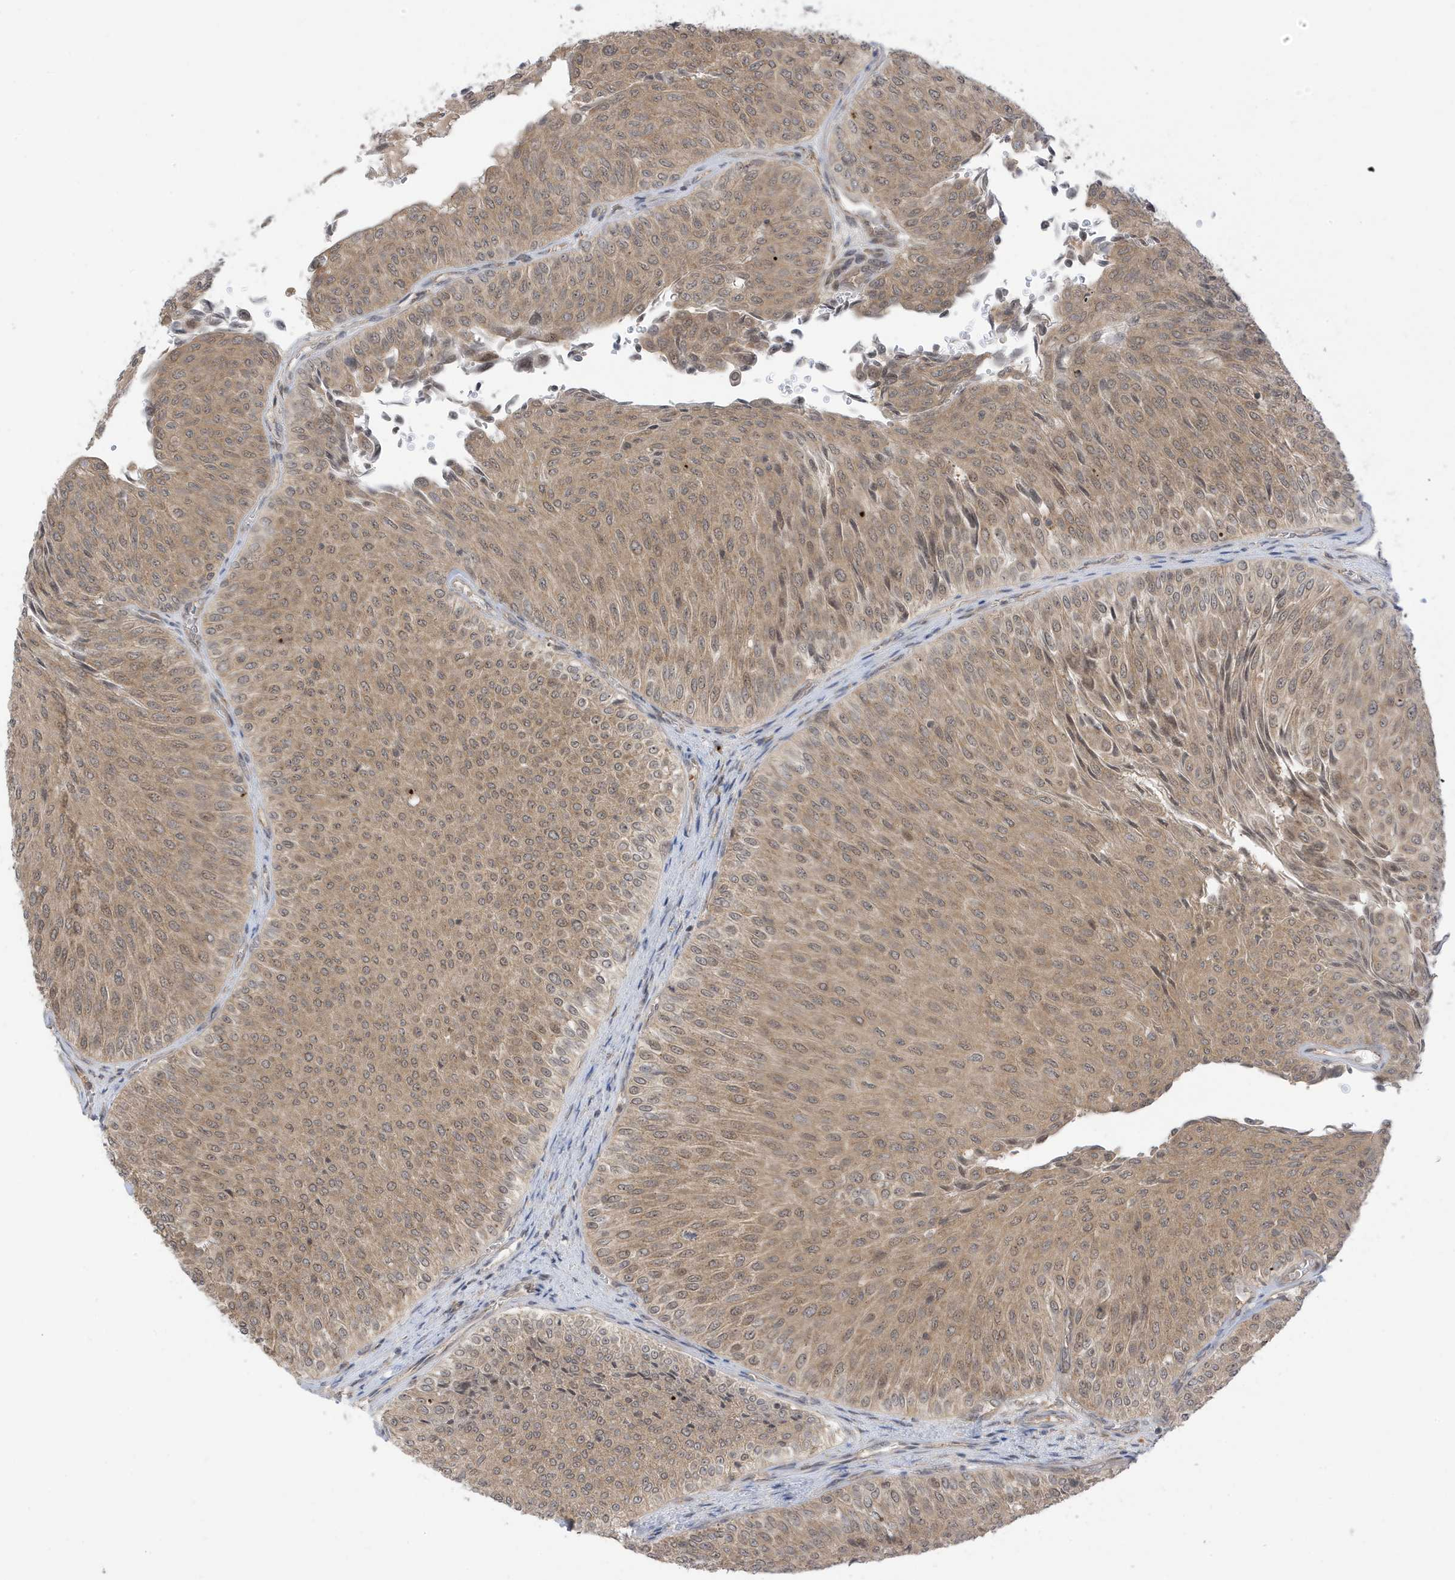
{"staining": {"intensity": "moderate", "quantity": ">75%", "location": "cytoplasmic/membranous,nuclear"}, "tissue": "urothelial cancer", "cell_type": "Tumor cells", "image_type": "cancer", "snomed": [{"axis": "morphology", "description": "Urothelial carcinoma, Low grade"}, {"axis": "topography", "description": "Urinary bladder"}], "caption": "Human urothelial cancer stained for a protein (brown) shows moderate cytoplasmic/membranous and nuclear positive expression in about >75% of tumor cells.", "gene": "TAB3", "patient": {"sex": "male", "age": 78}}